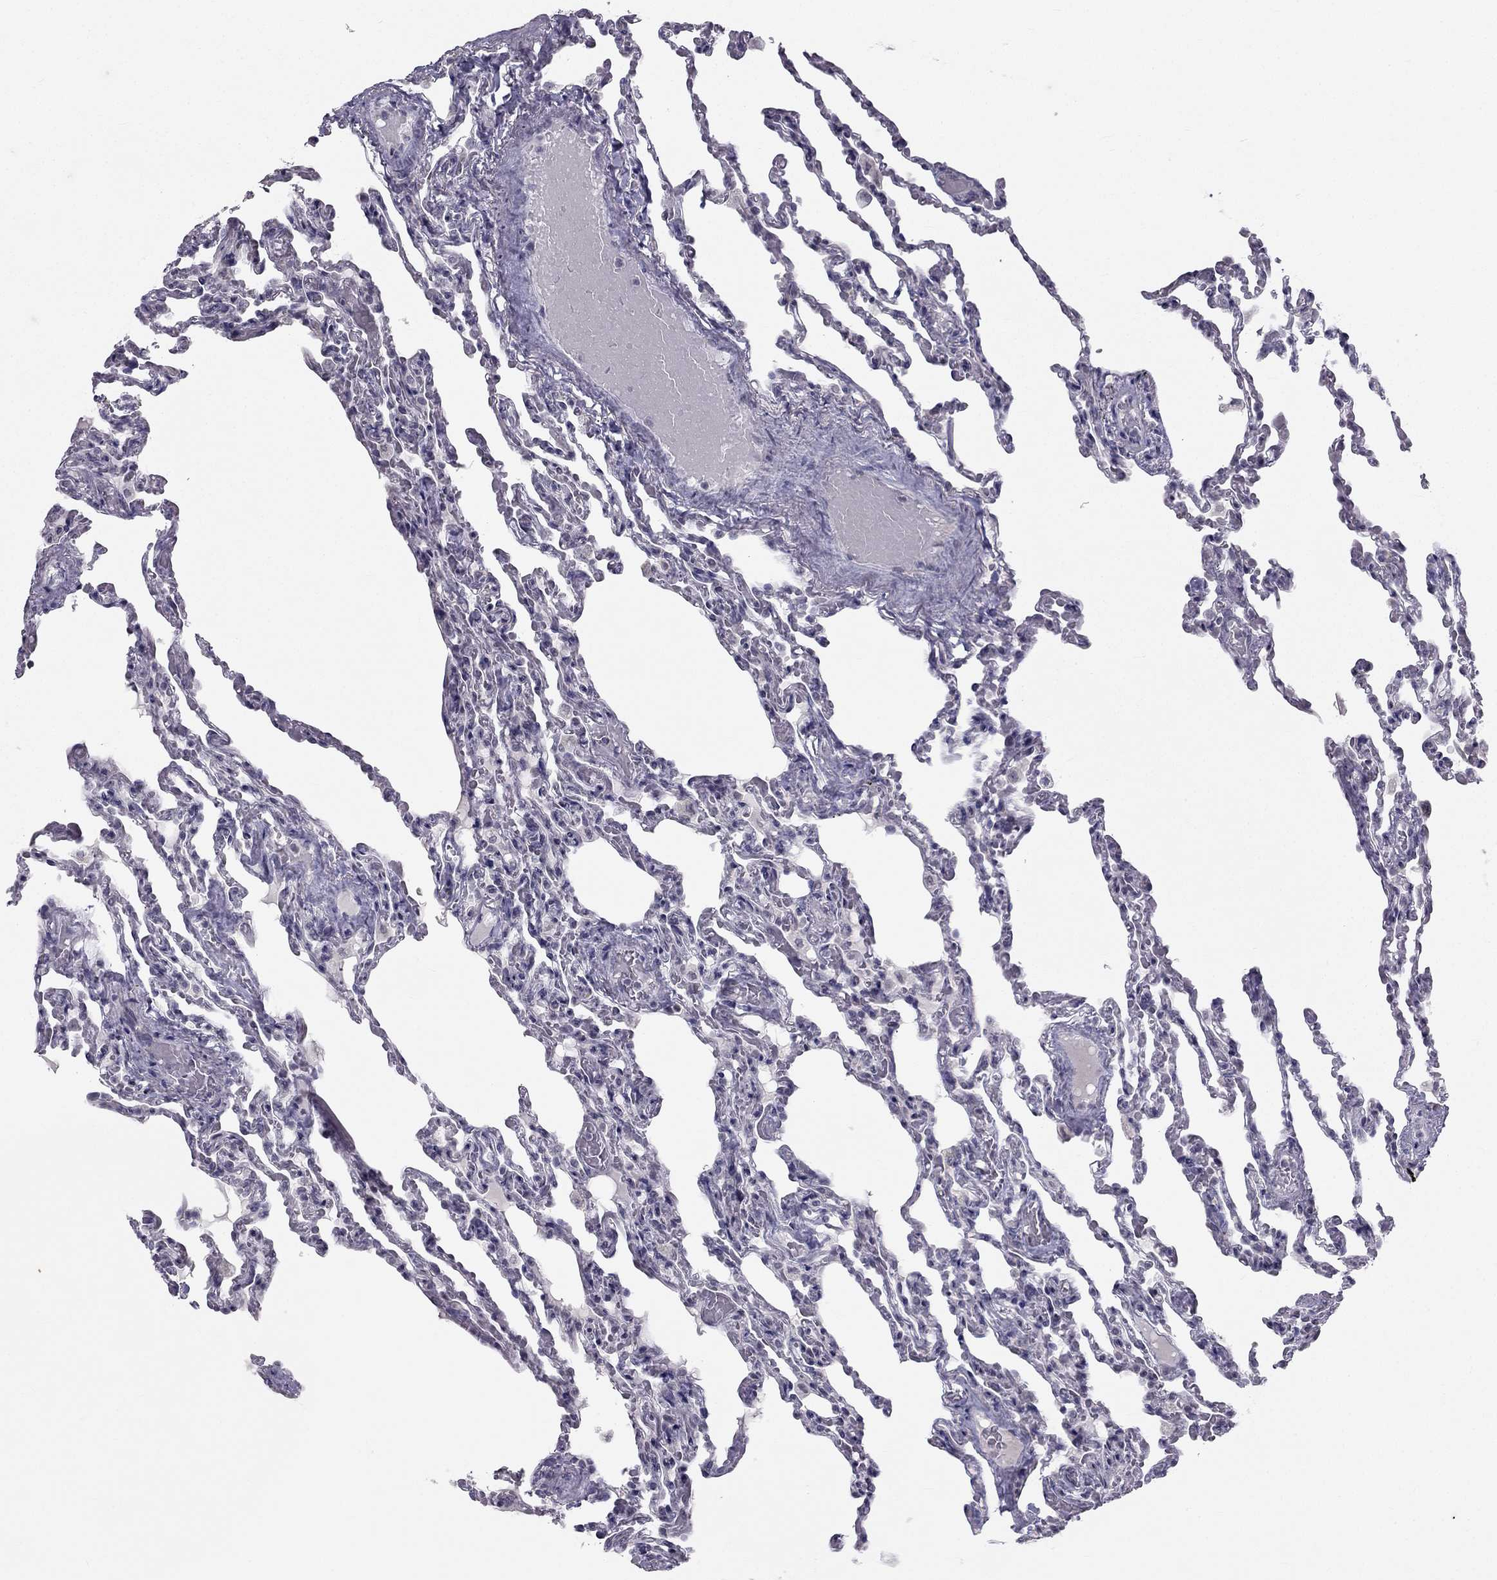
{"staining": {"intensity": "negative", "quantity": "none", "location": "none"}, "tissue": "lung", "cell_type": "Alveolar cells", "image_type": "normal", "snomed": [{"axis": "morphology", "description": "Normal tissue, NOS"}, {"axis": "topography", "description": "Lung"}], "caption": "Alveolar cells are negative for protein expression in unremarkable human lung.", "gene": "C5orf49", "patient": {"sex": "female", "age": 43}}